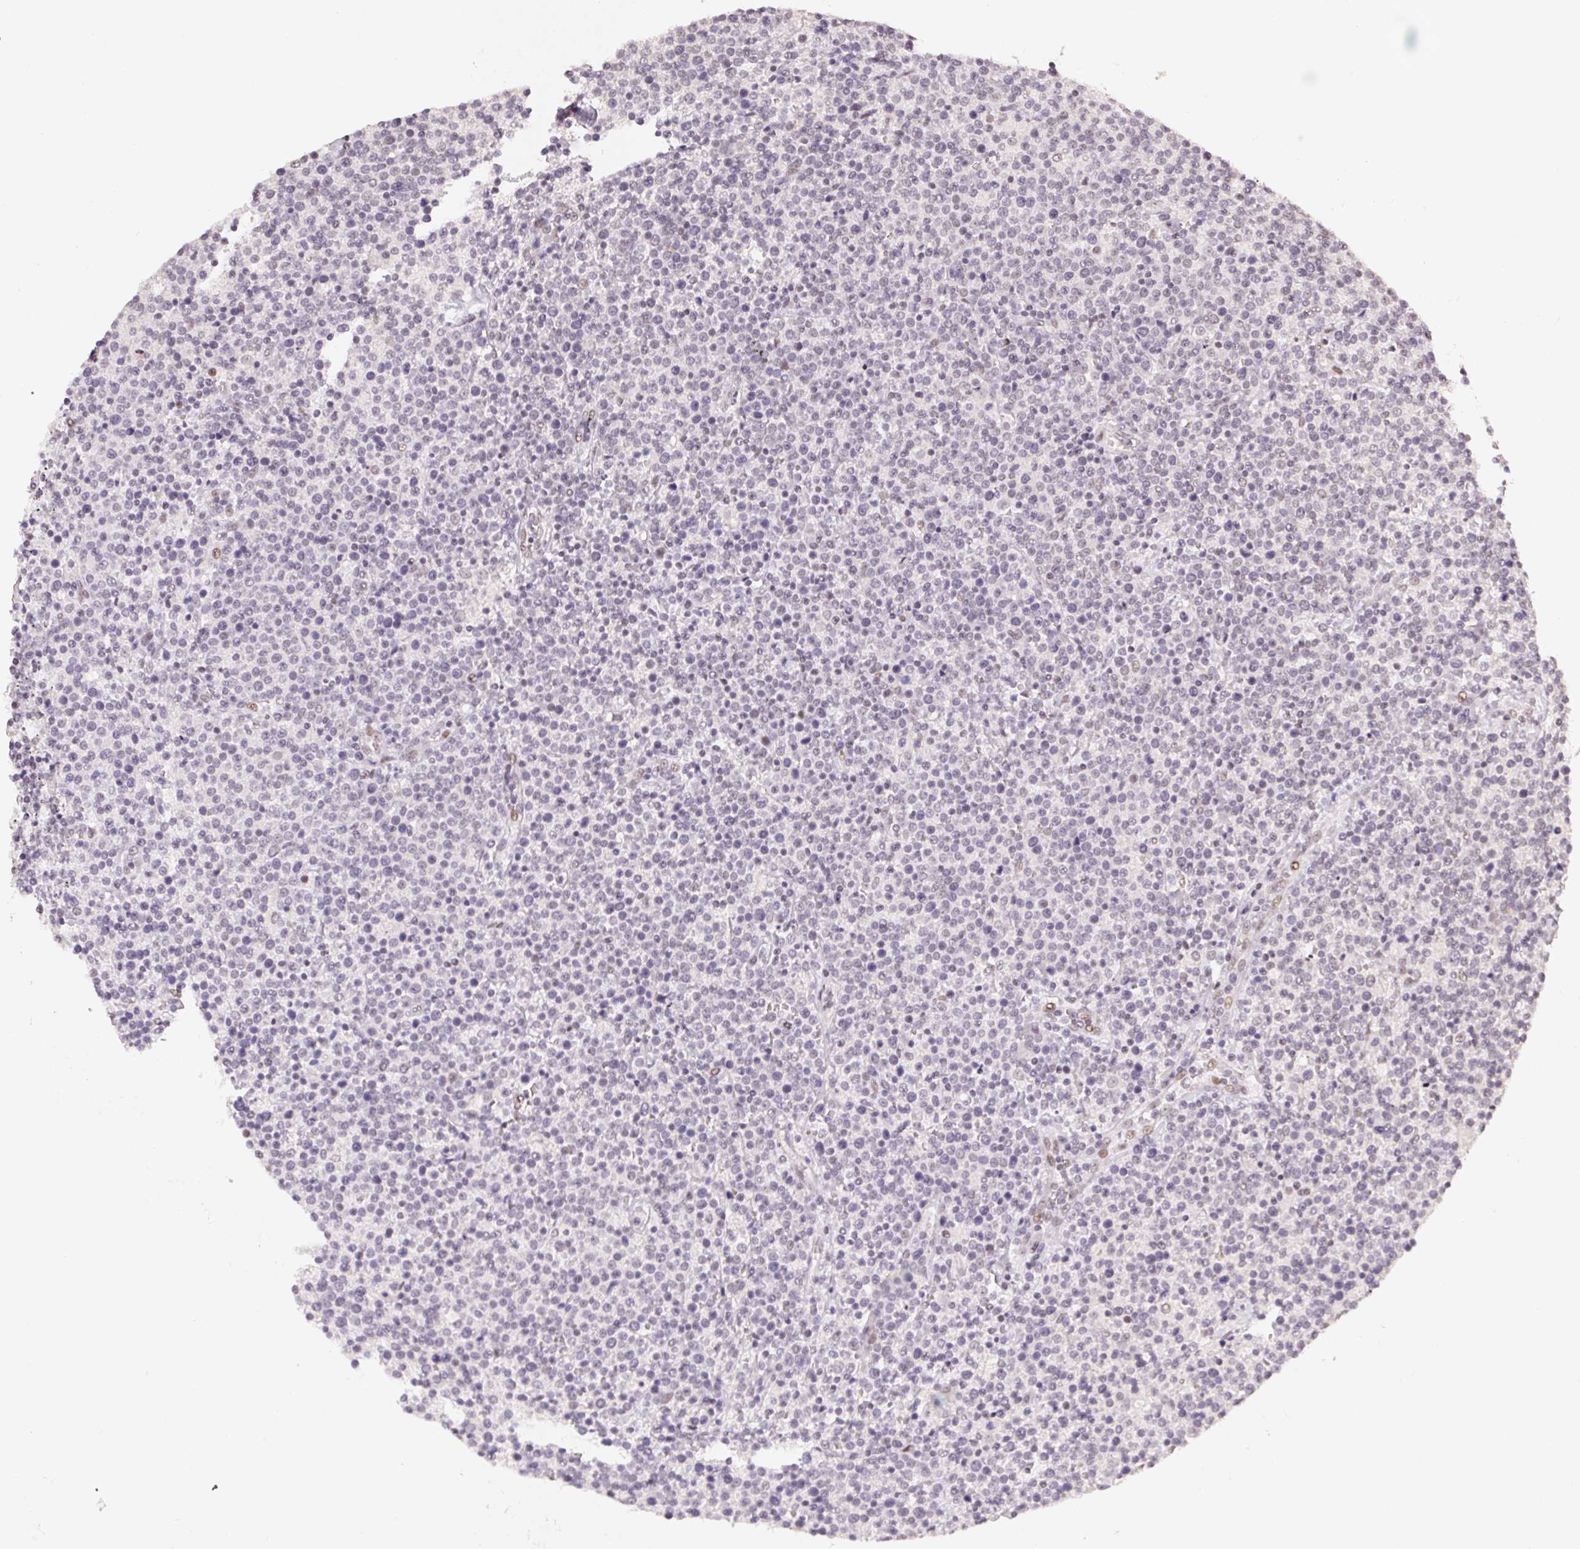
{"staining": {"intensity": "negative", "quantity": "none", "location": "none"}, "tissue": "lymphoma", "cell_type": "Tumor cells", "image_type": "cancer", "snomed": [{"axis": "morphology", "description": "Malignant lymphoma, non-Hodgkin's type, High grade"}, {"axis": "topography", "description": "Lymph node"}], "caption": "Tumor cells are negative for brown protein staining in lymphoma. (DAB IHC with hematoxylin counter stain).", "gene": "KDM4D", "patient": {"sex": "male", "age": 61}}